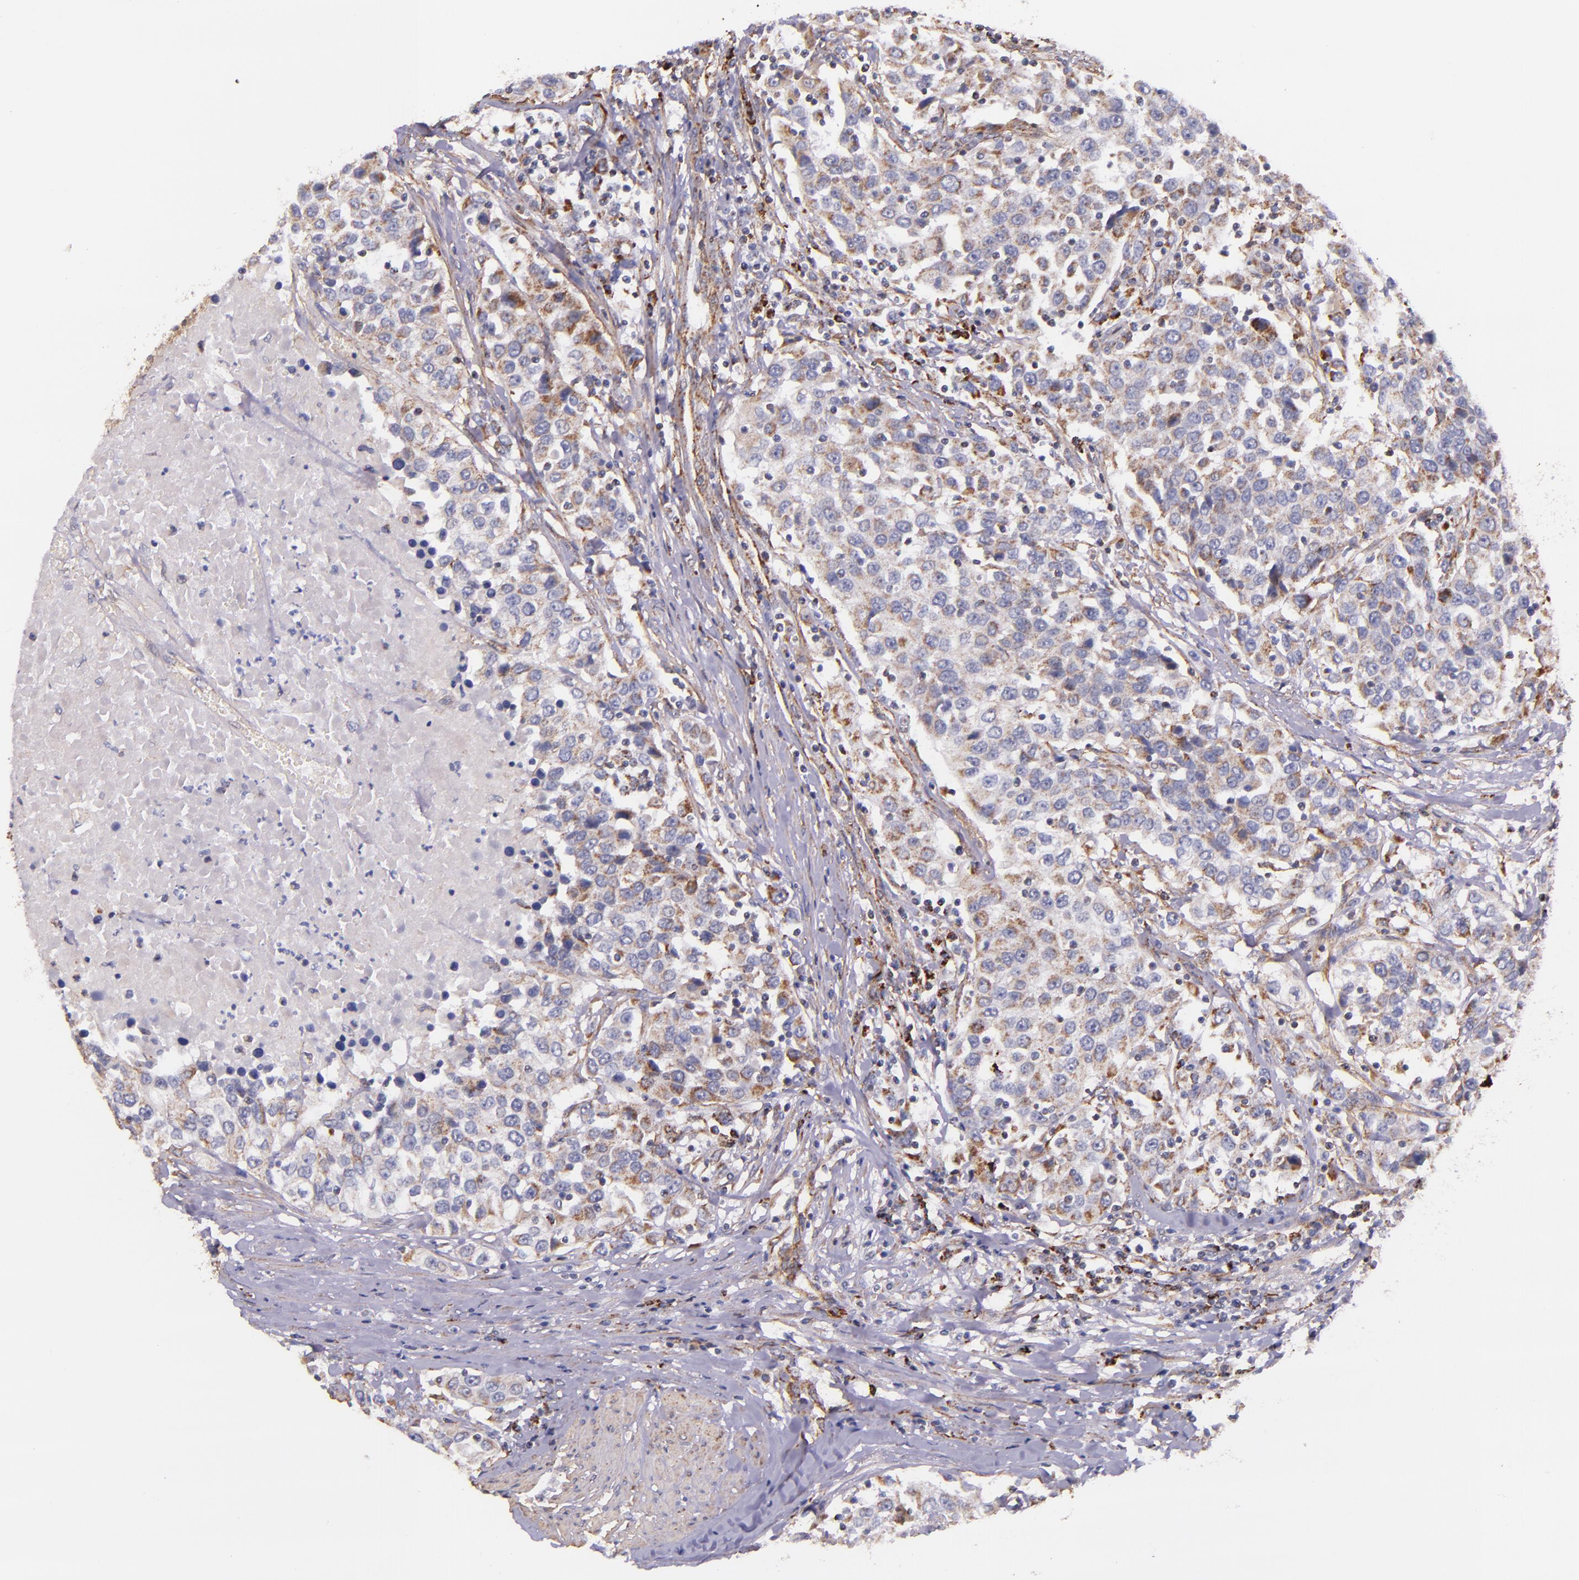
{"staining": {"intensity": "weak", "quantity": "<25%", "location": "cytoplasmic/membranous"}, "tissue": "urothelial cancer", "cell_type": "Tumor cells", "image_type": "cancer", "snomed": [{"axis": "morphology", "description": "Urothelial carcinoma, High grade"}, {"axis": "topography", "description": "Urinary bladder"}], "caption": "An immunohistochemistry (IHC) image of high-grade urothelial carcinoma is shown. There is no staining in tumor cells of high-grade urothelial carcinoma.", "gene": "IDH3G", "patient": {"sex": "female", "age": 80}}